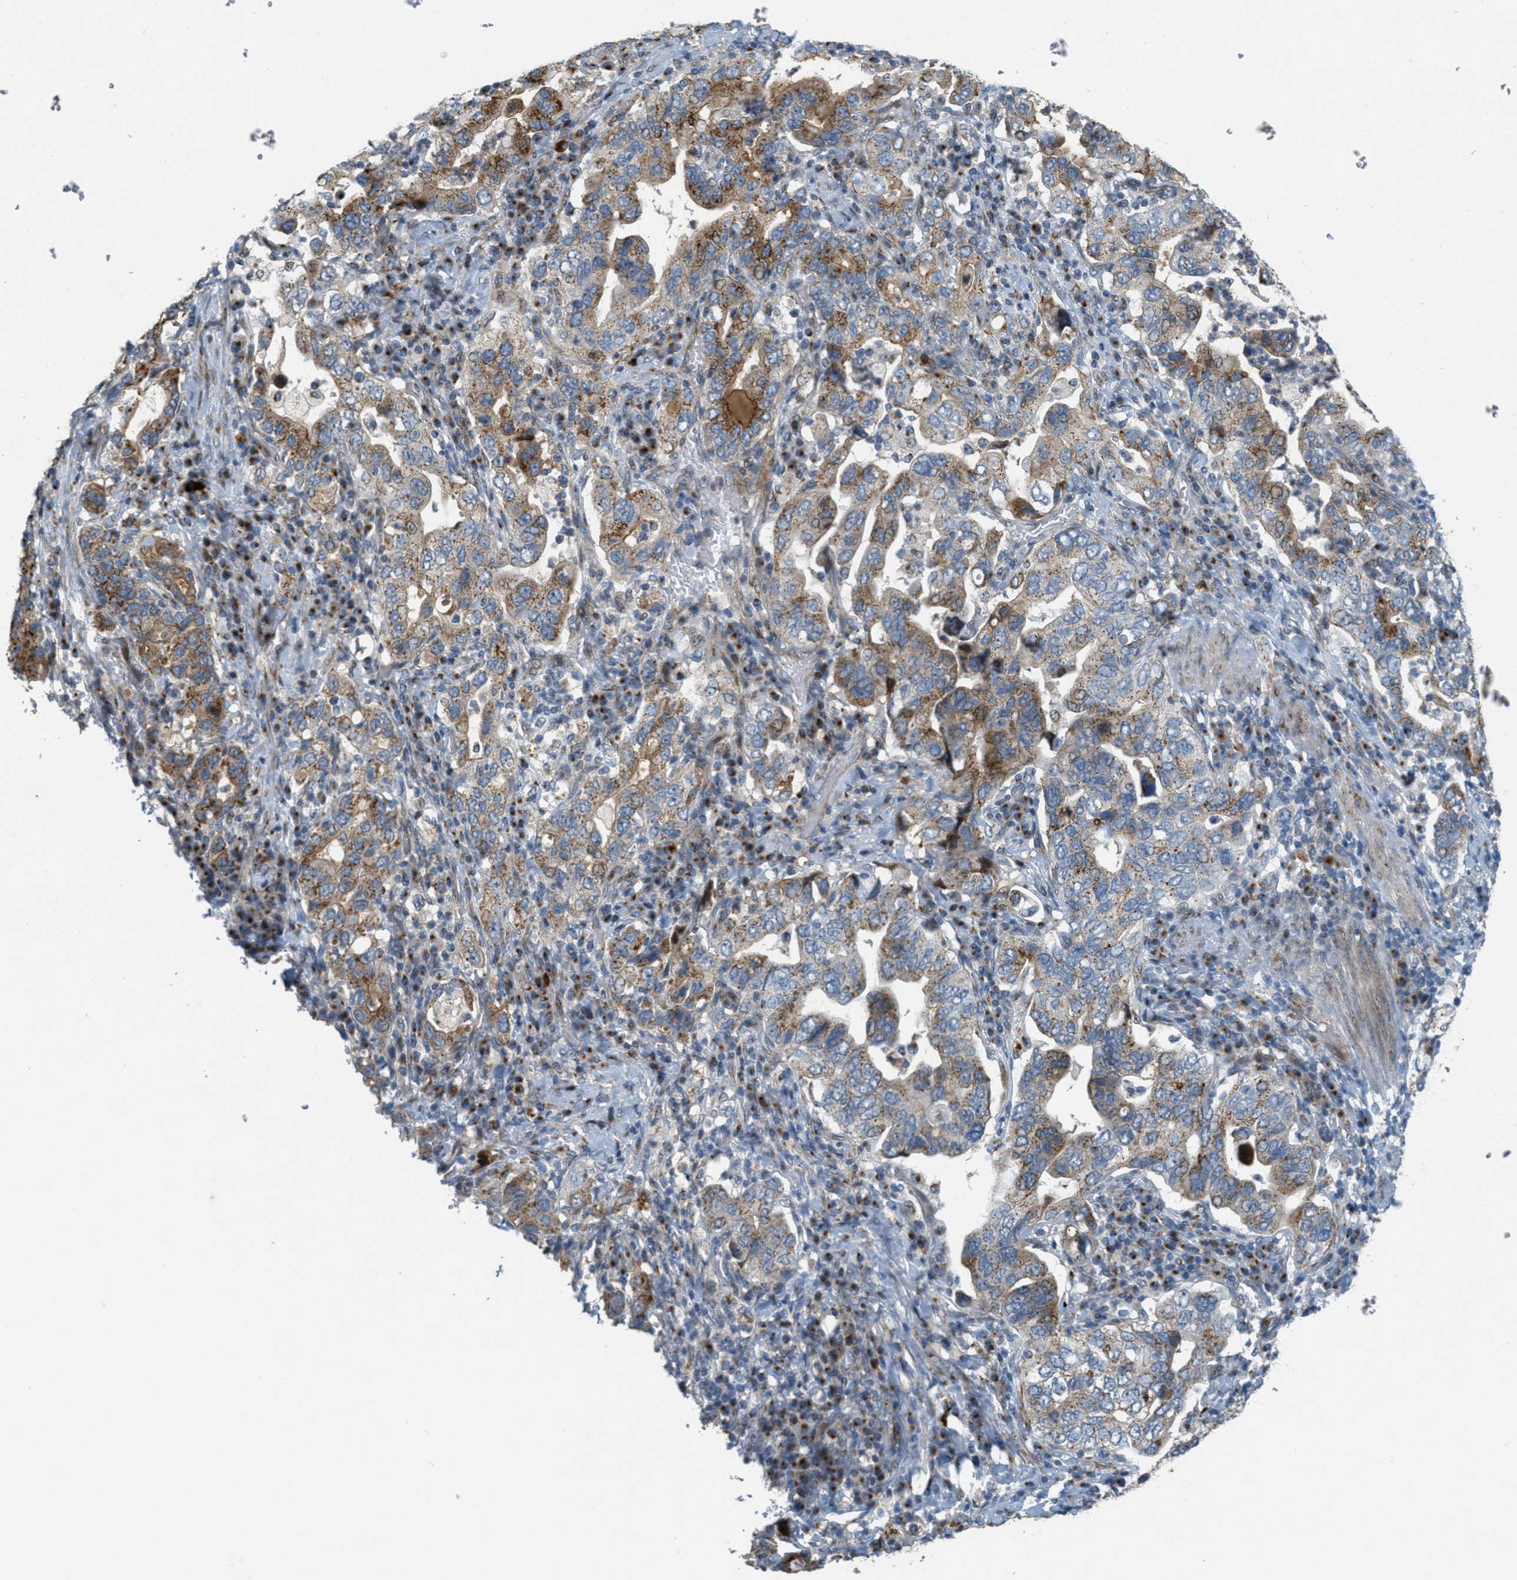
{"staining": {"intensity": "moderate", "quantity": ">75%", "location": "cytoplasmic/membranous"}, "tissue": "stomach cancer", "cell_type": "Tumor cells", "image_type": "cancer", "snomed": [{"axis": "morphology", "description": "Adenocarcinoma, NOS"}, {"axis": "topography", "description": "Stomach, upper"}], "caption": "A micrograph showing moderate cytoplasmic/membranous expression in about >75% of tumor cells in stomach cancer, as visualized by brown immunohistochemical staining.", "gene": "ZFPL1", "patient": {"sex": "male", "age": 62}}